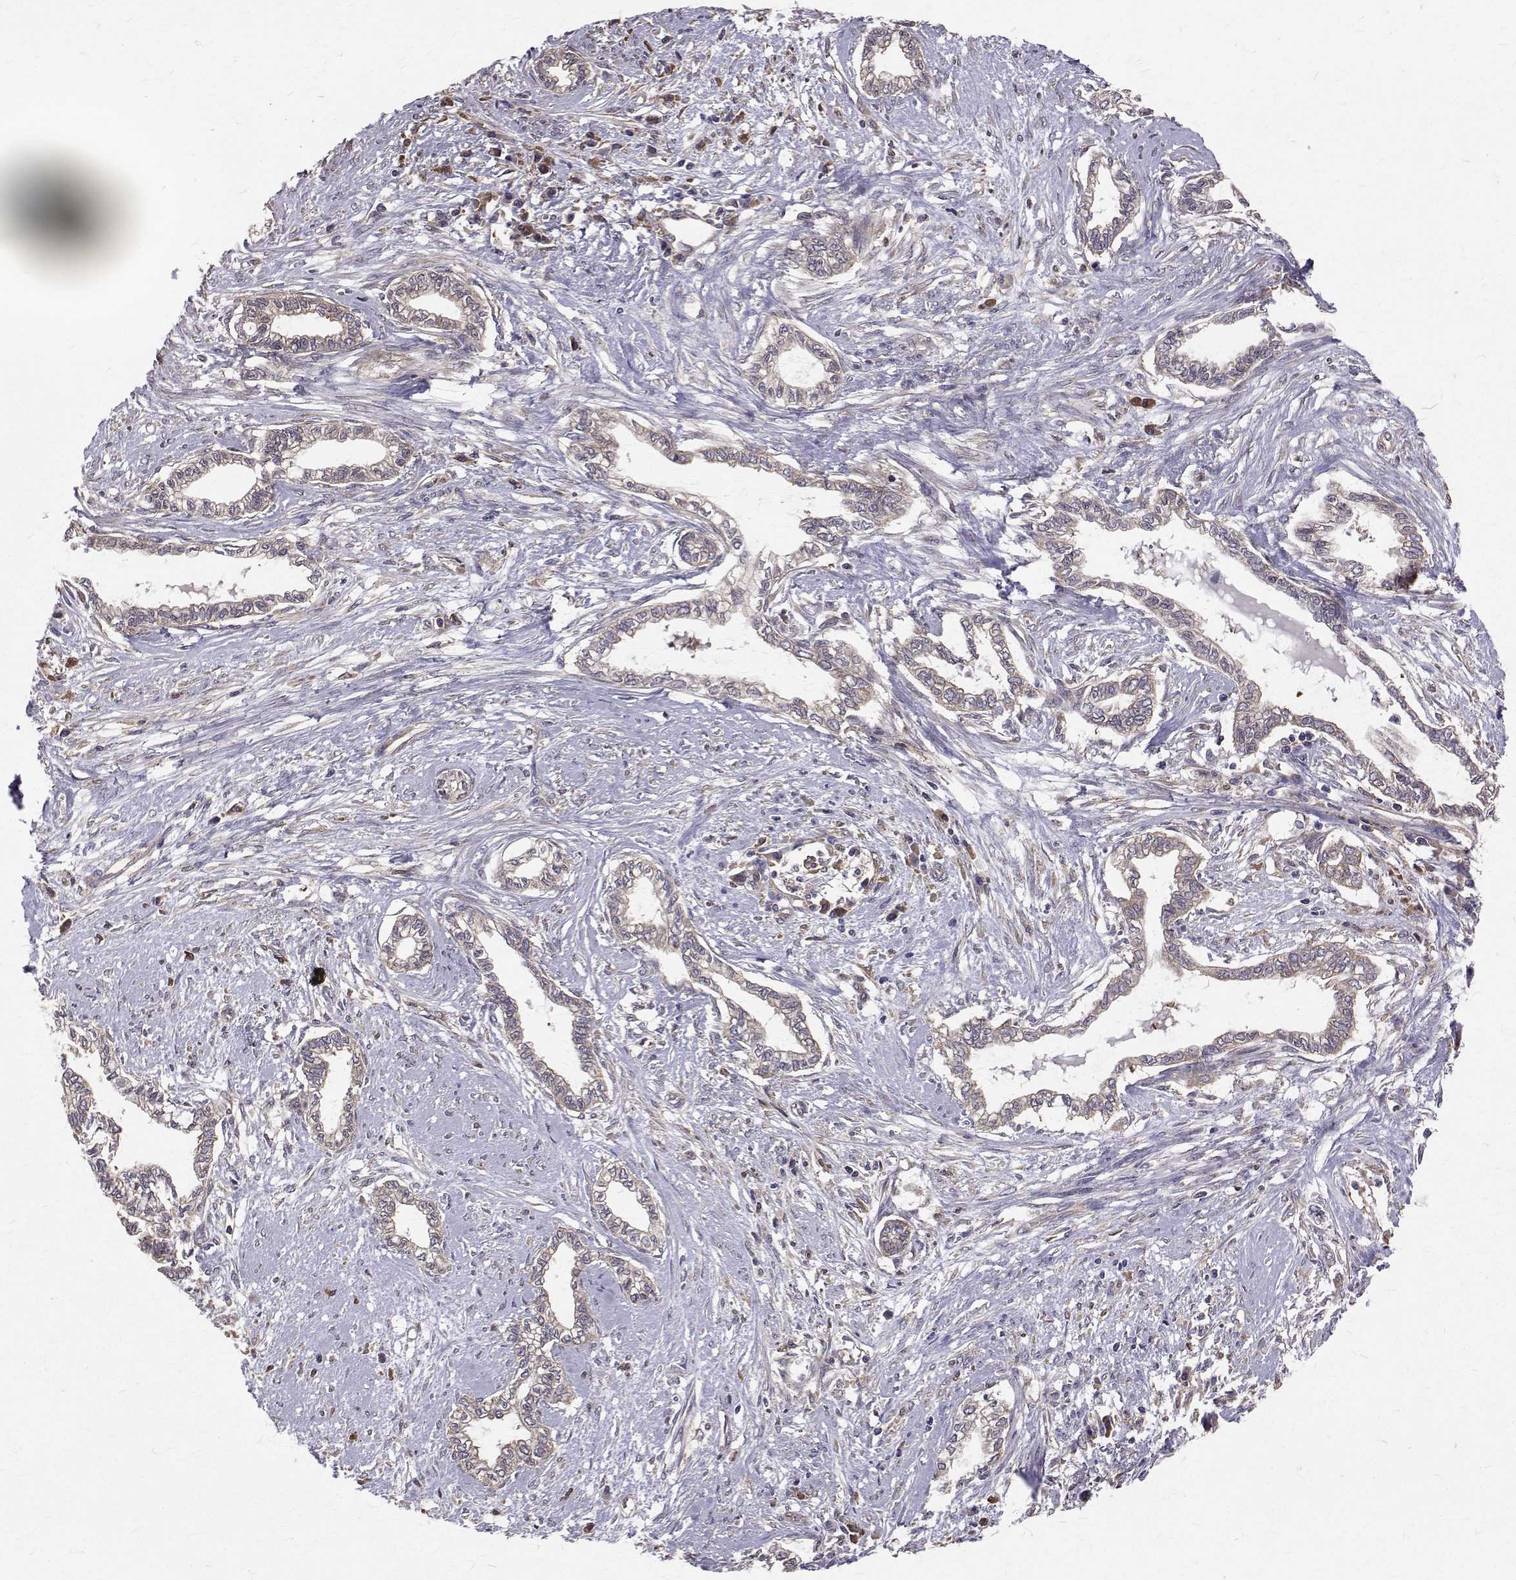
{"staining": {"intensity": "weak", "quantity": ">75%", "location": "cytoplasmic/membranous"}, "tissue": "cervical cancer", "cell_type": "Tumor cells", "image_type": "cancer", "snomed": [{"axis": "morphology", "description": "Adenocarcinoma, NOS"}, {"axis": "topography", "description": "Cervix"}], "caption": "A histopathology image of cervical adenocarcinoma stained for a protein shows weak cytoplasmic/membranous brown staining in tumor cells.", "gene": "FARSB", "patient": {"sex": "female", "age": 62}}